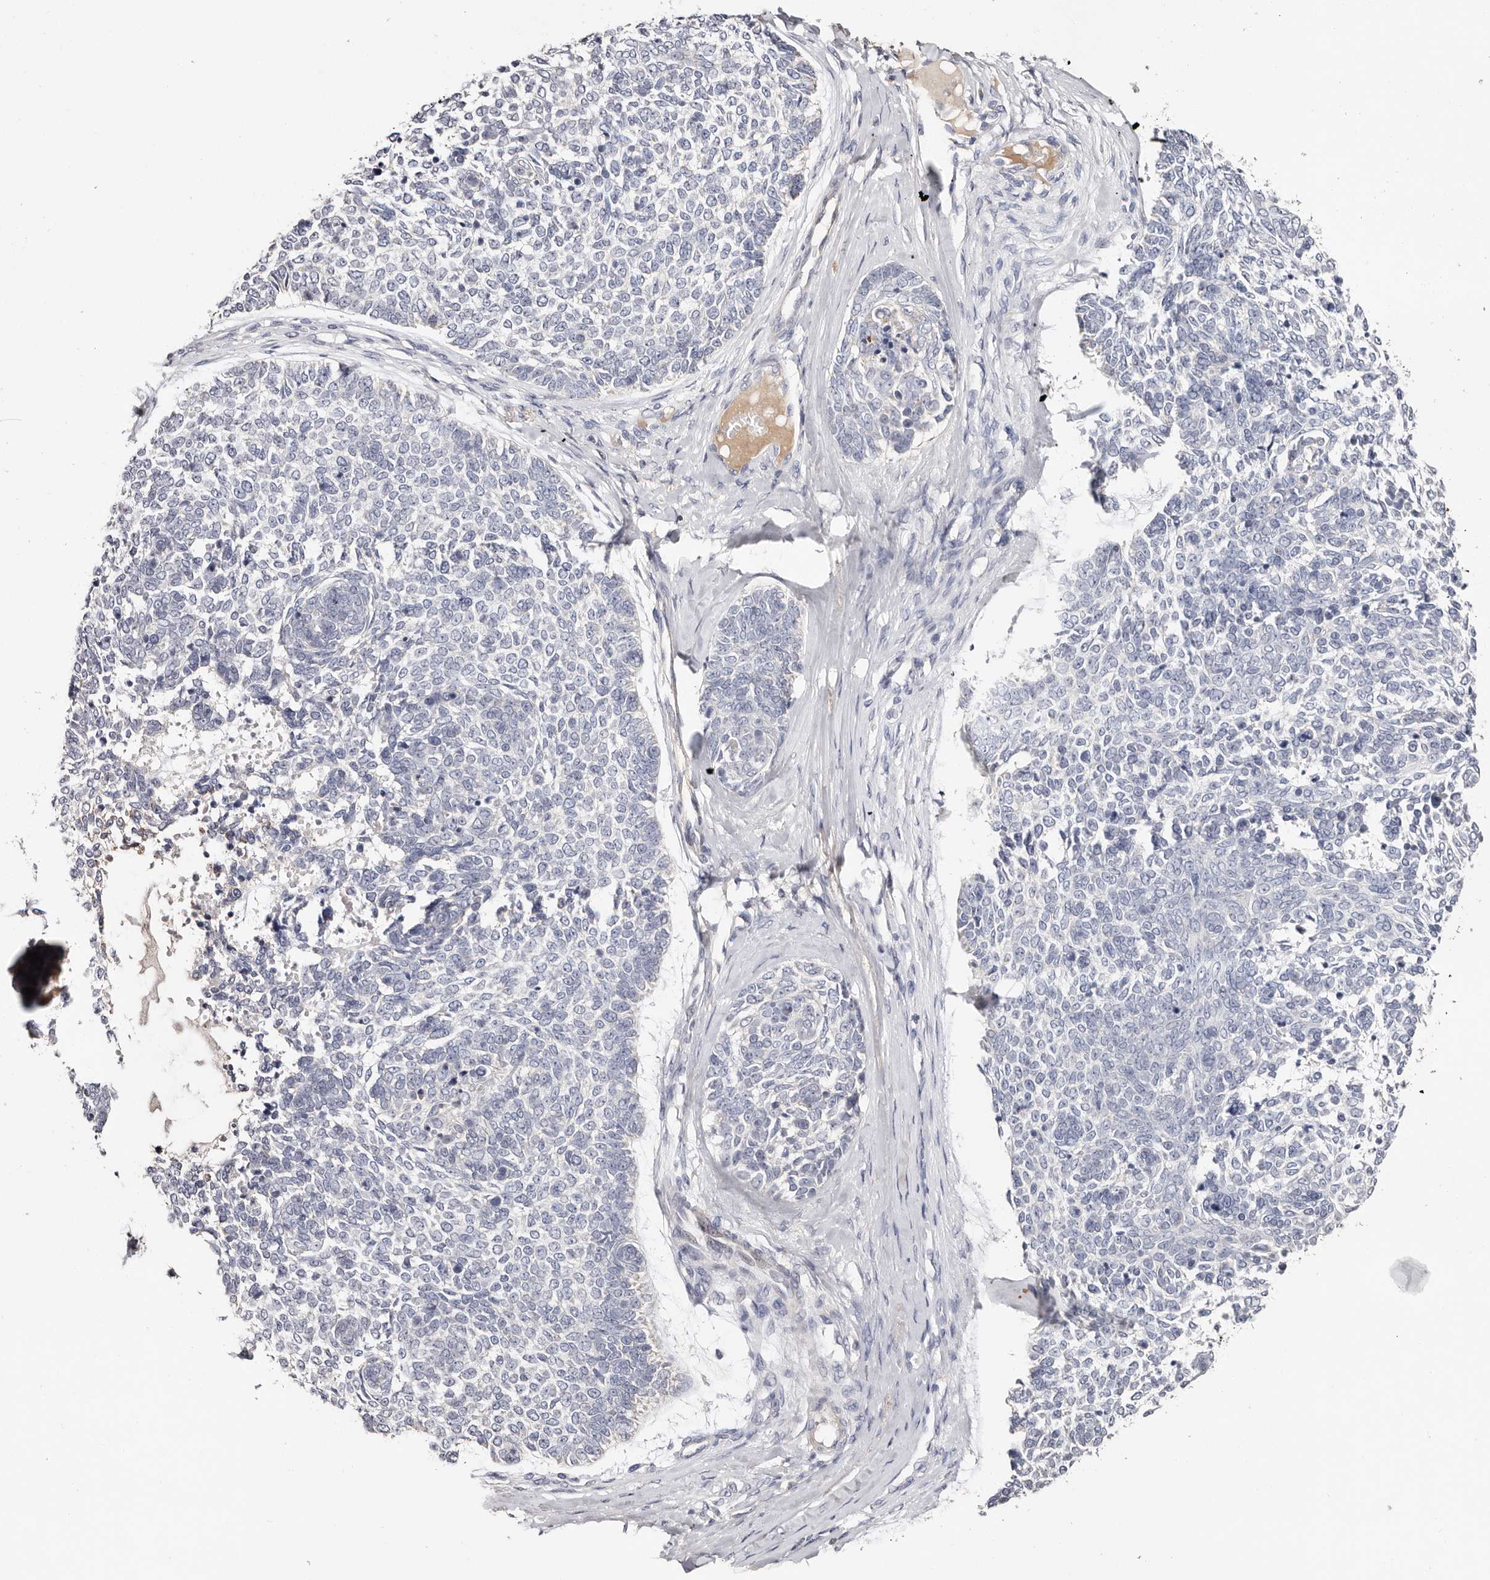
{"staining": {"intensity": "negative", "quantity": "none", "location": "none"}, "tissue": "skin cancer", "cell_type": "Tumor cells", "image_type": "cancer", "snomed": [{"axis": "morphology", "description": "Basal cell carcinoma"}, {"axis": "topography", "description": "Skin"}], "caption": "IHC image of neoplastic tissue: human skin basal cell carcinoma stained with DAB reveals no significant protein expression in tumor cells. The staining is performed using DAB brown chromogen with nuclei counter-stained in using hematoxylin.", "gene": "TGM2", "patient": {"sex": "female", "age": 81}}